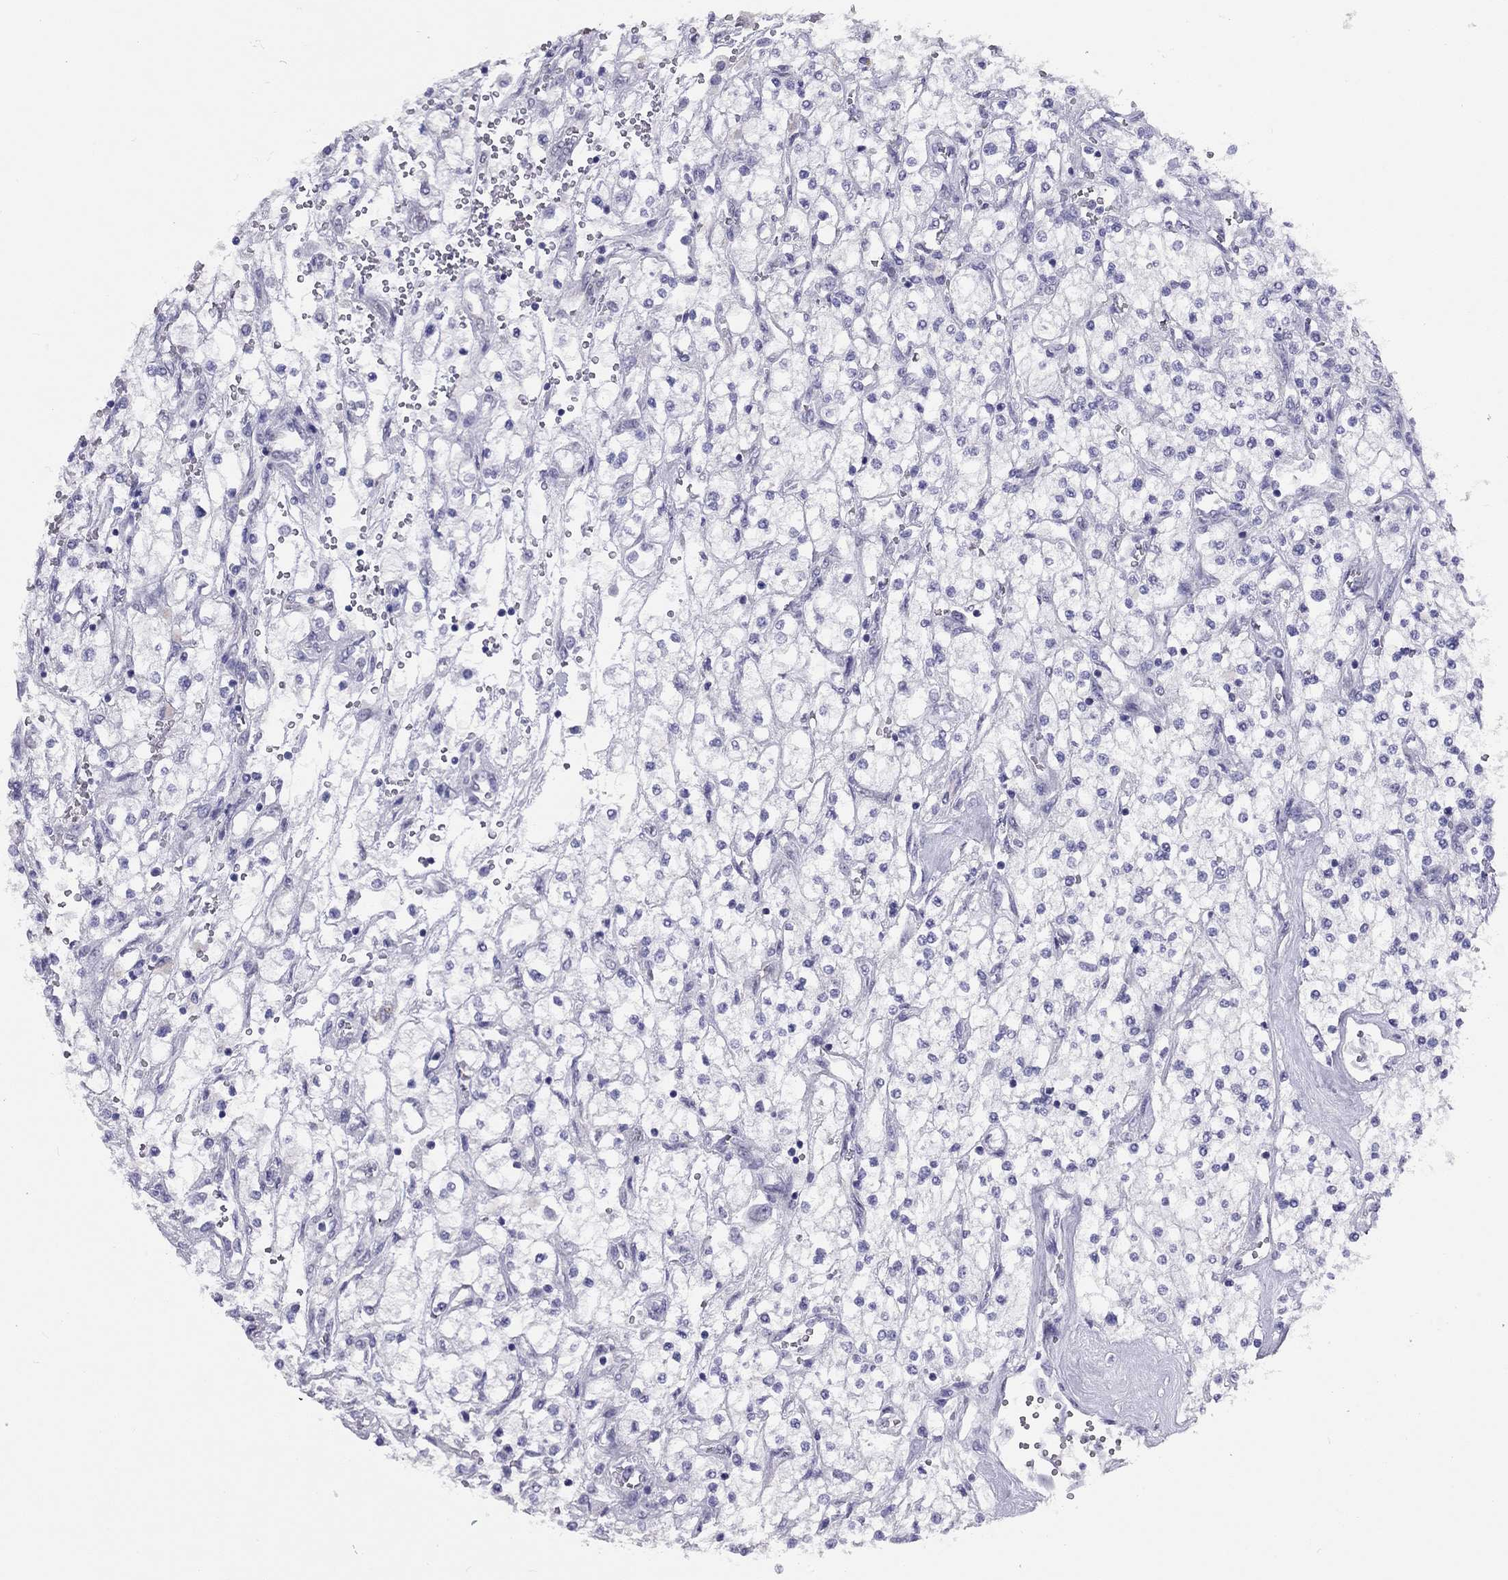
{"staining": {"intensity": "negative", "quantity": "none", "location": "none"}, "tissue": "renal cancer", "cell_type": "Tumor cells", "image_type": "cancer", "snomed": [{"axis": "morphology", "description": "Adenocarcinoma, NOS"}, {"axis": "topography", "description": "Kidney"}], "caption": "Protein analysis of adenocarcinoma (renal) exhibits no significant expression in tumor cells.", "gene": "FSCN3", "patient": {"sex": "male", "age": 80}}